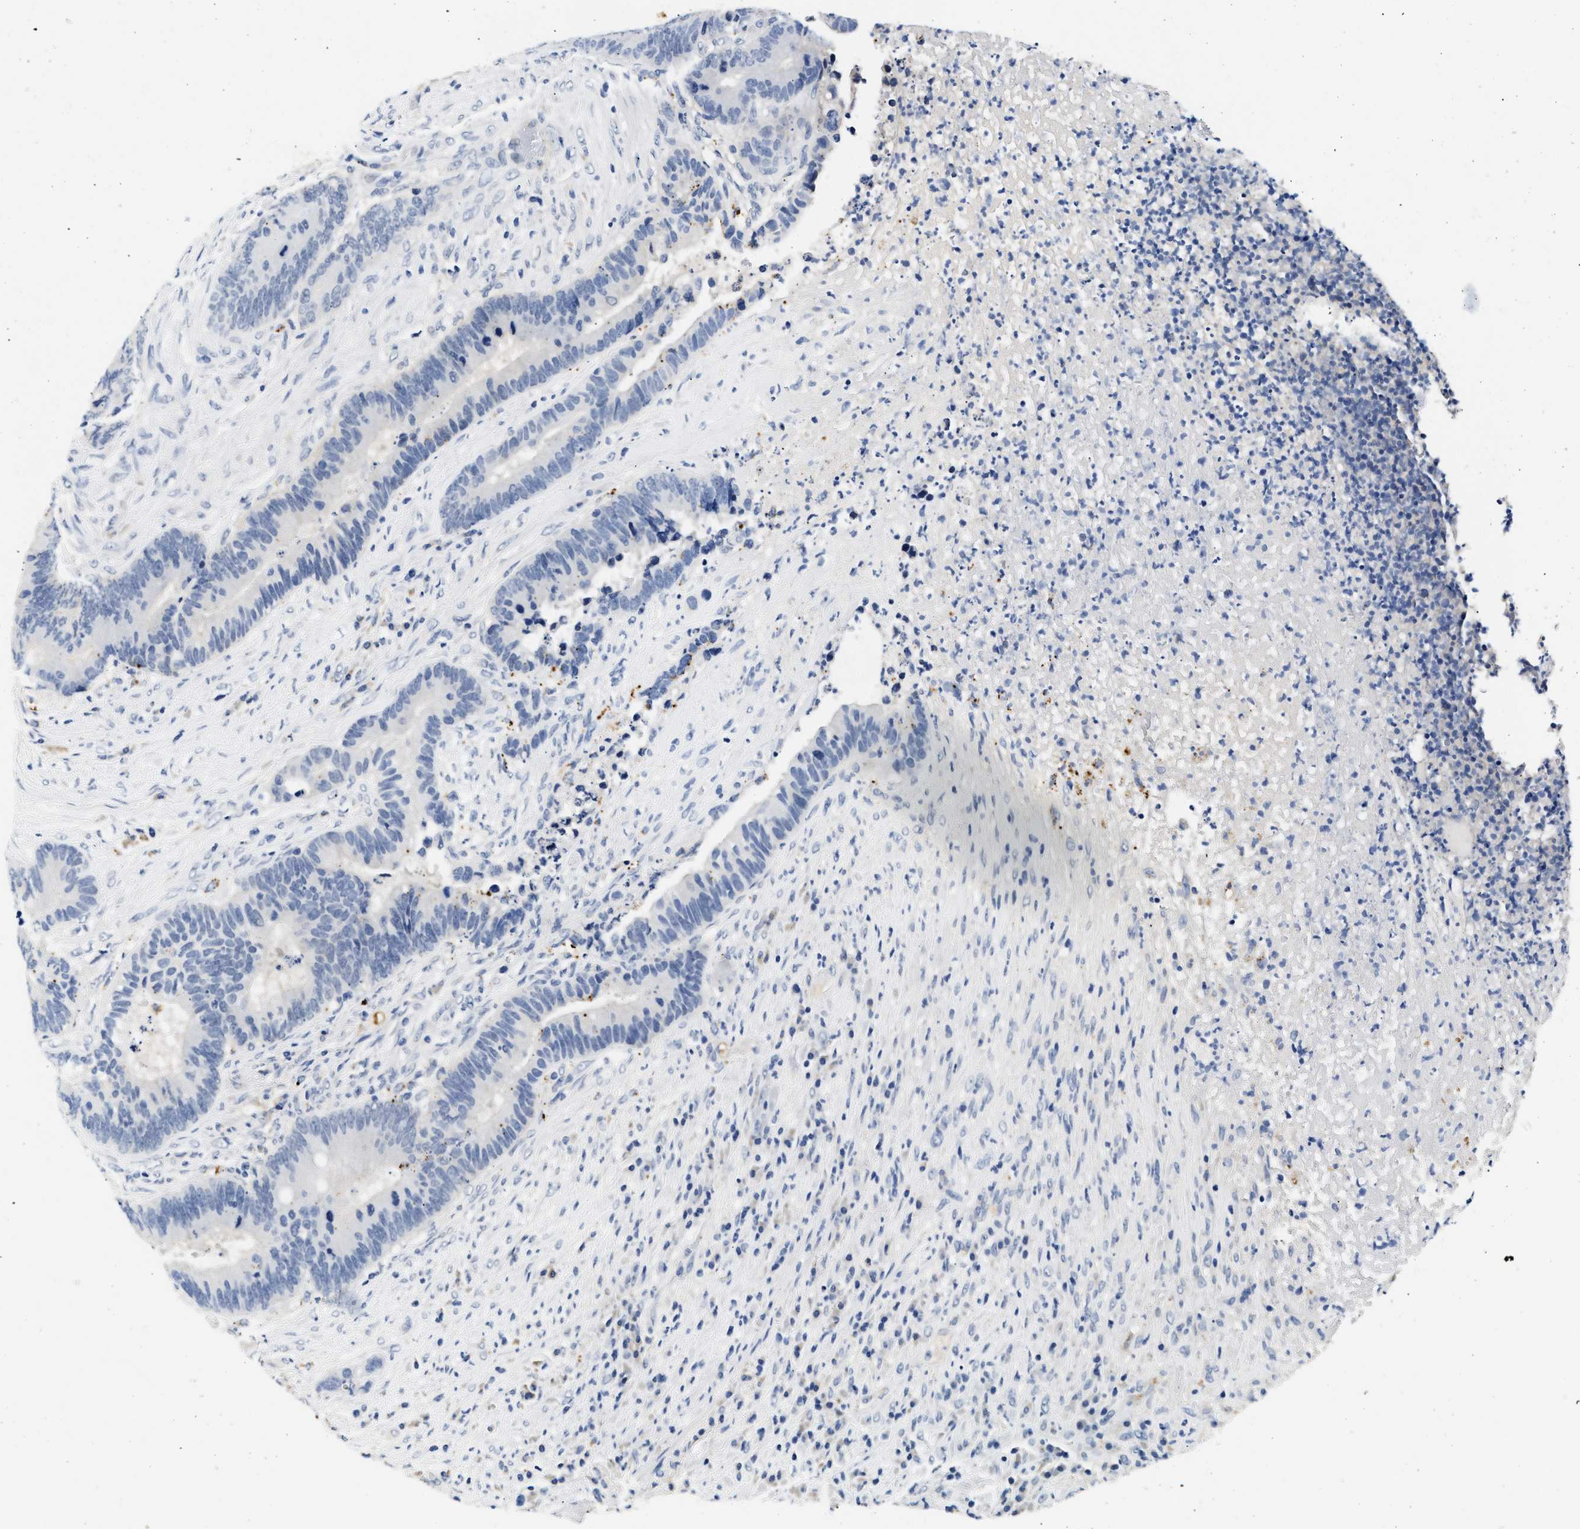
{"staining": {"intensity": "negative", "quantity": "none", "location": "none"}, "tissue": "colorectal cancer", "cell_type": "Tumor cells", "image_type": "cancer", "snomed": [{"axis": "morphology", "description": "Adenocarcinoma, NOS"}, {"axis": "topography", "description": "Rectum"}], "caption": "Colorectal adenocarcinoma was stained to show a protein in brown. There is no significant expression in tumor cells.", "gene": "MED22", "patient": {"sex": "female", "age": 89}}